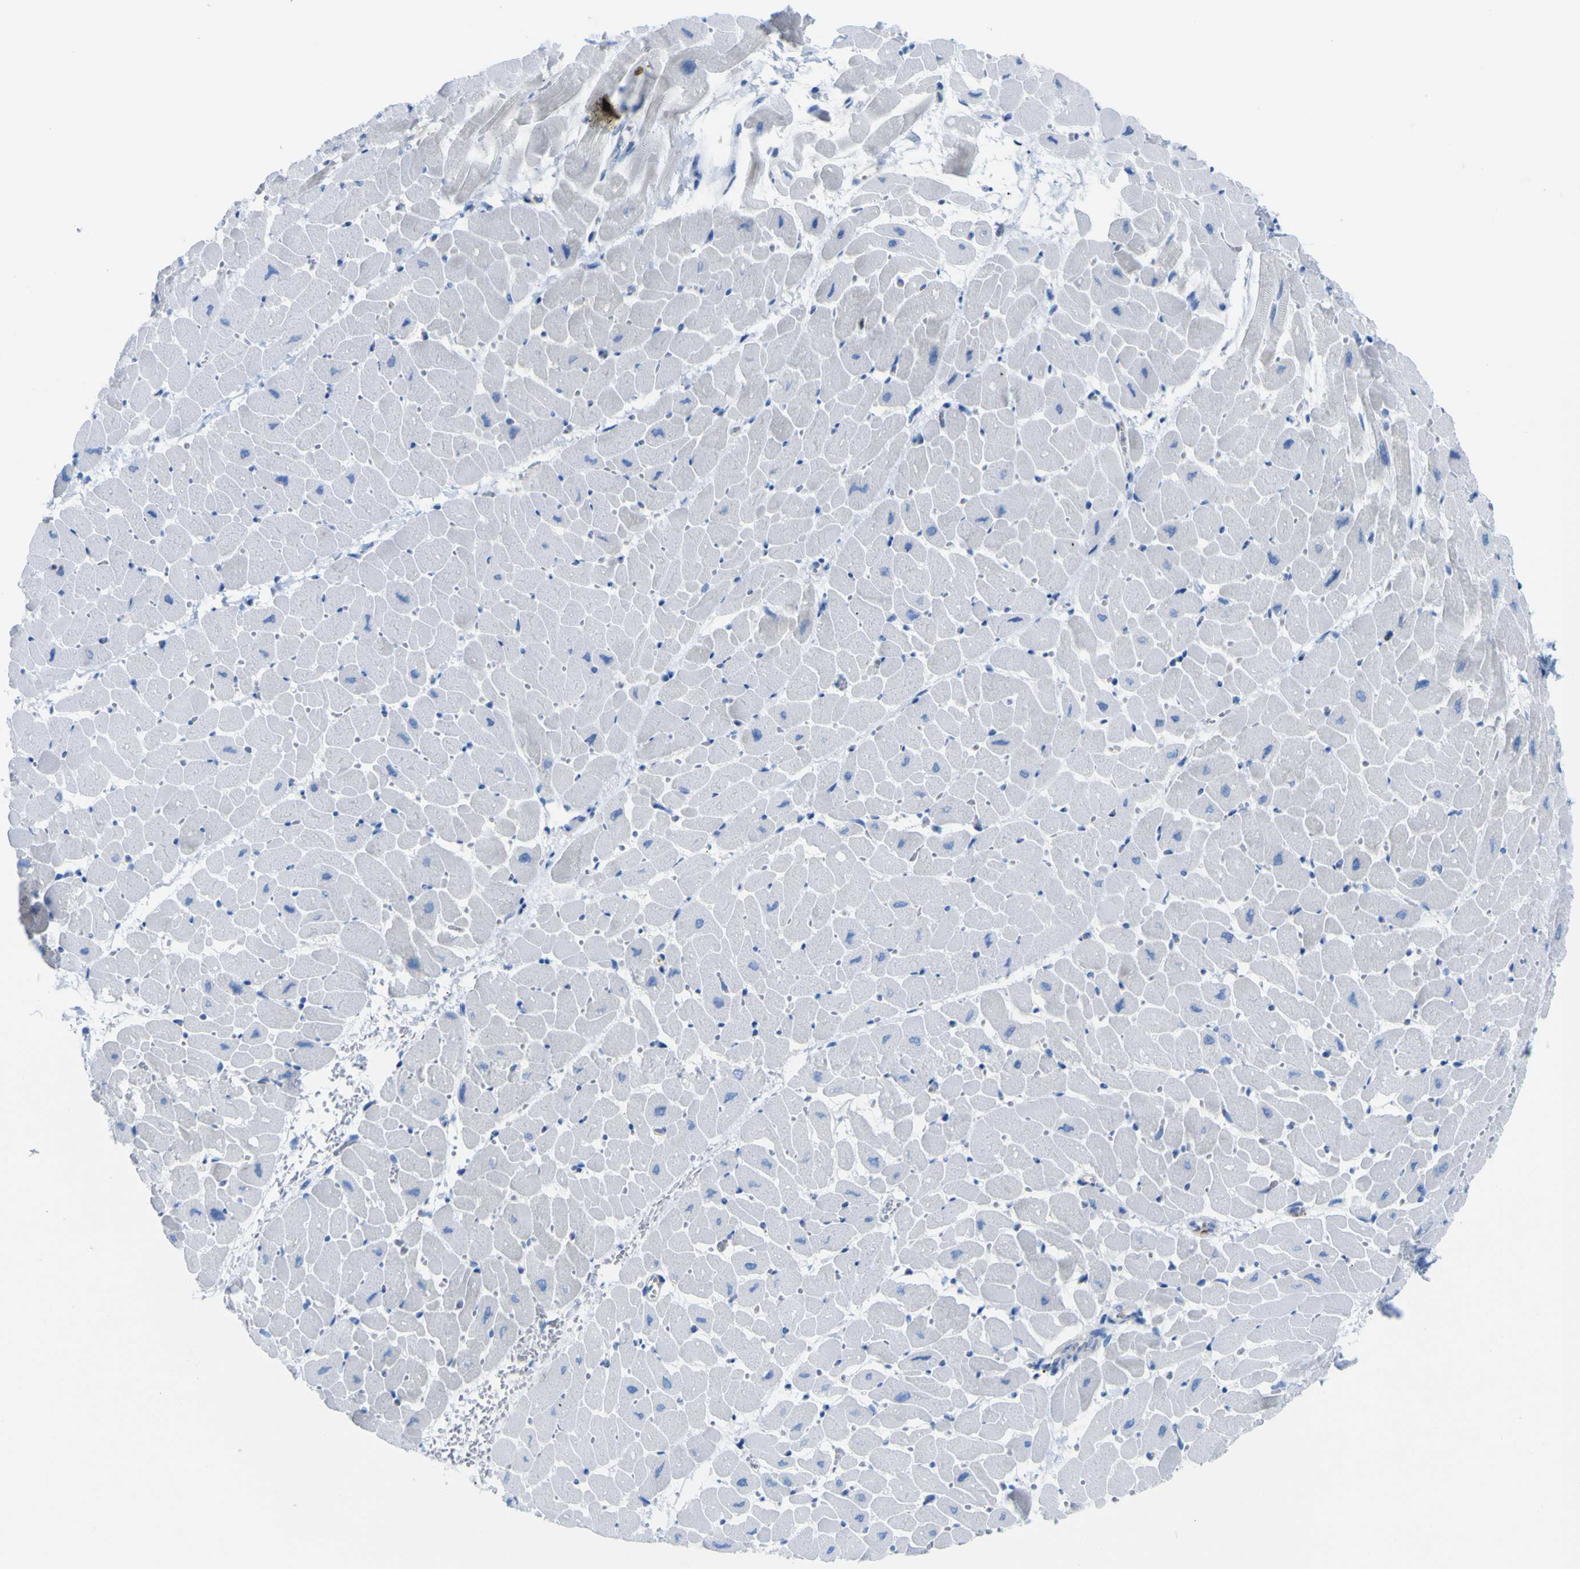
{"staining": {"intensity": "negative", "quantity": "none", "location": "none"}, "tissue": "heart muscle", "cell_type": "Cardiomyocytes", "image_type": "normal", "snomed": [{"axis": "morphology", "description": "Normal tissue, NOS"}, {"axis": "topography", "description": "Heart"}], "caption": "This histopathology image is of unremarkable heart muscle stained with immunohistochemistry (IHC) to label a protein in brown with the nuclei are counter-stained blue. There is no staining in cardiomyocytes. Brightfield microscopy of immunohistochemistry stained with DAB (brown) and hematoxylin (blue), captured at high magnification.", "gene": "ABHD3", "patient": {"sex": "male", "age": 45}}